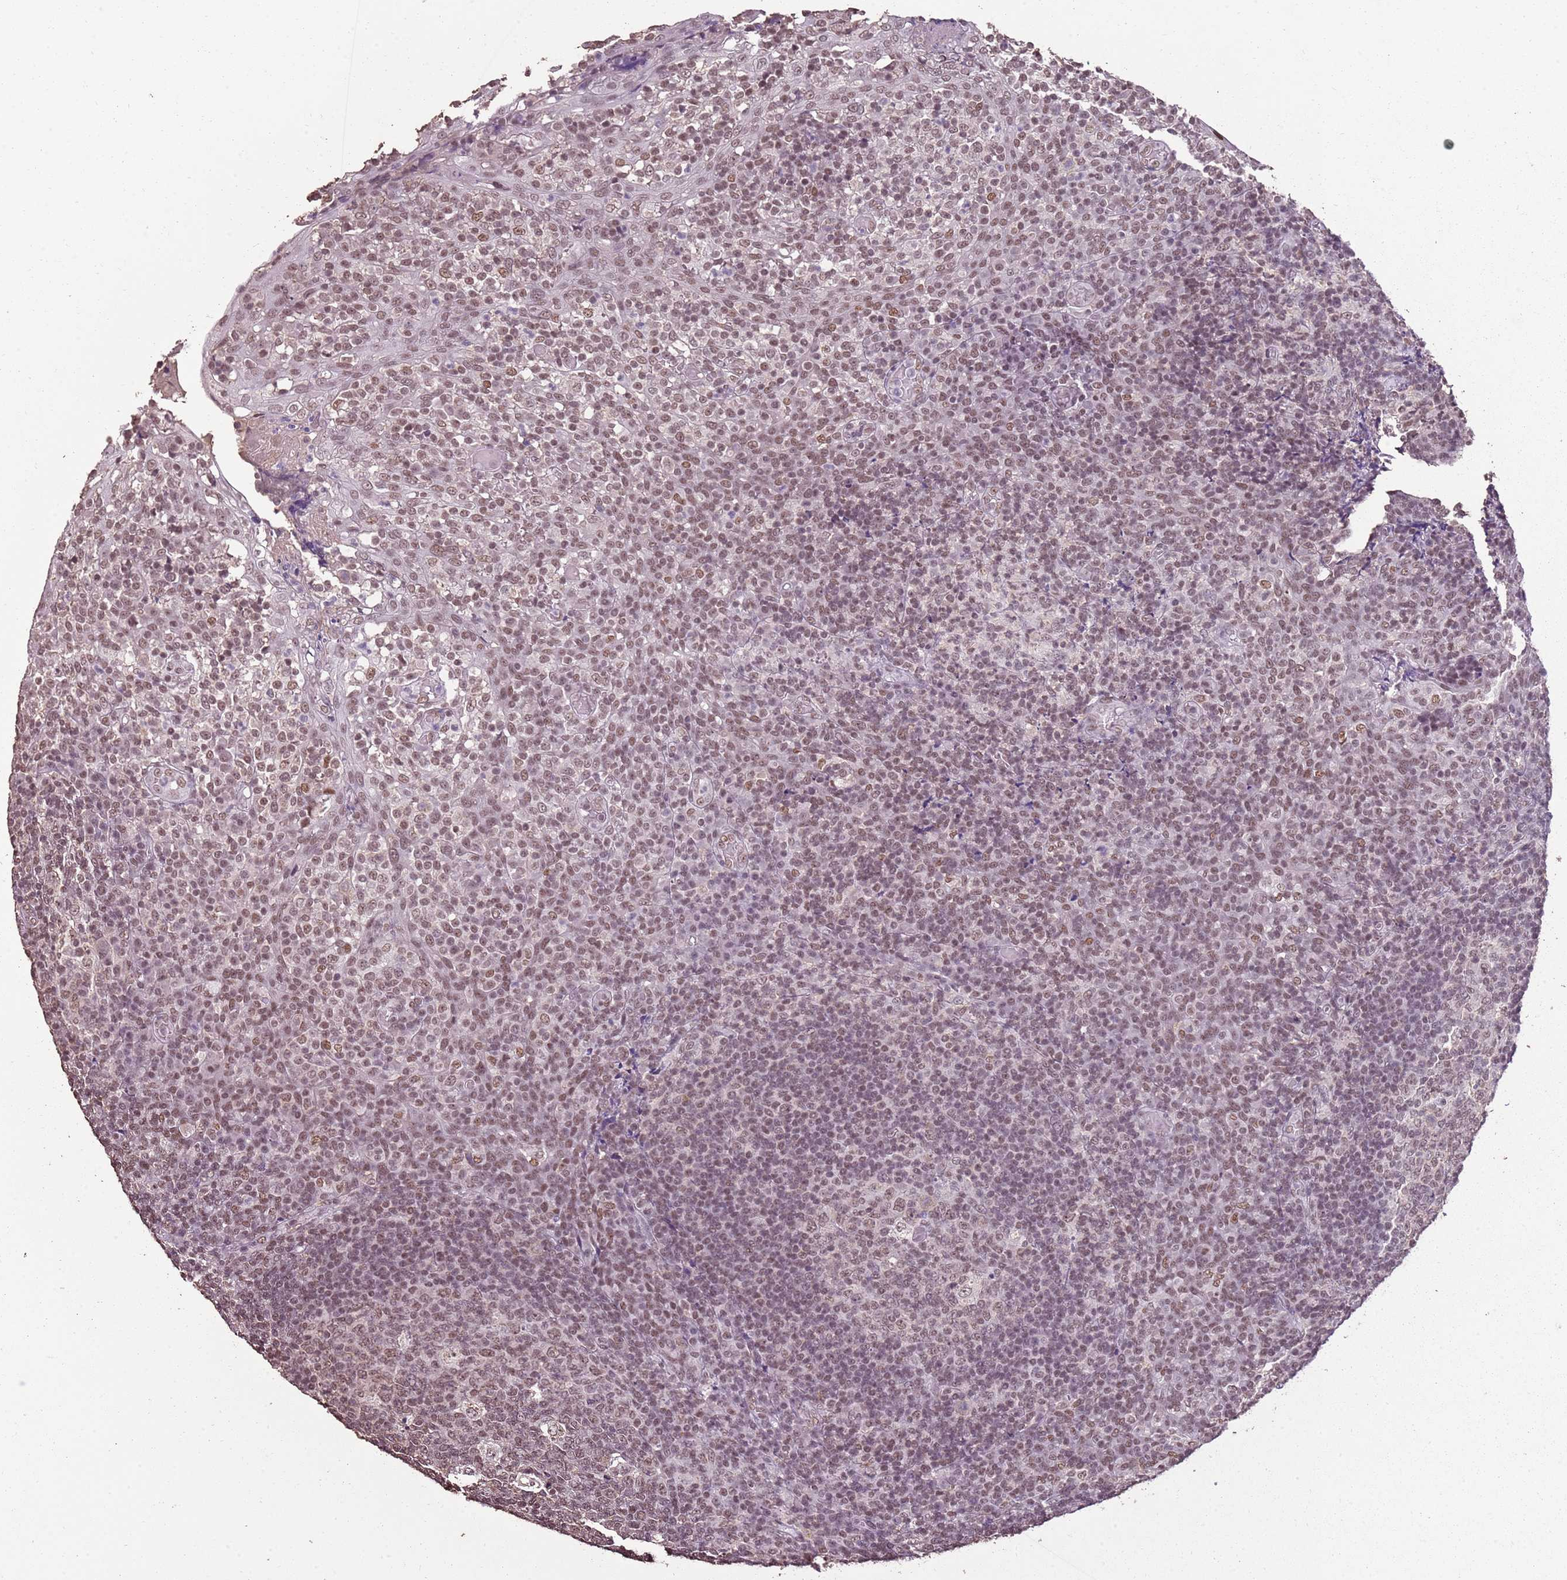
{"staining": {"intensity": "moderate", "quantity": ">75%", "location": "nuclear"}, "tissue": "tonsil", "cell_type": "Germinal center cells", "image_type": "normal", "snomed": [{"axis": "morphology", "description": "Normal tissue, NOS"}, {"axis": "topography", "description": "Tonsil"}], "caption": "High-magnification brightfield microscopy of benign tonsil stained with DAB (3,3'-diaminobenzidine) (brown) and counterstained with hematoxylin (blue). germinal center cells exhibit moderate nuclear positivity is identified in about>75% of cells. (Brightfield microscopy of DAB IHC at high magnification).", "gene": "ARL14EP", "patient": {"sex": "female", "age": 19}}